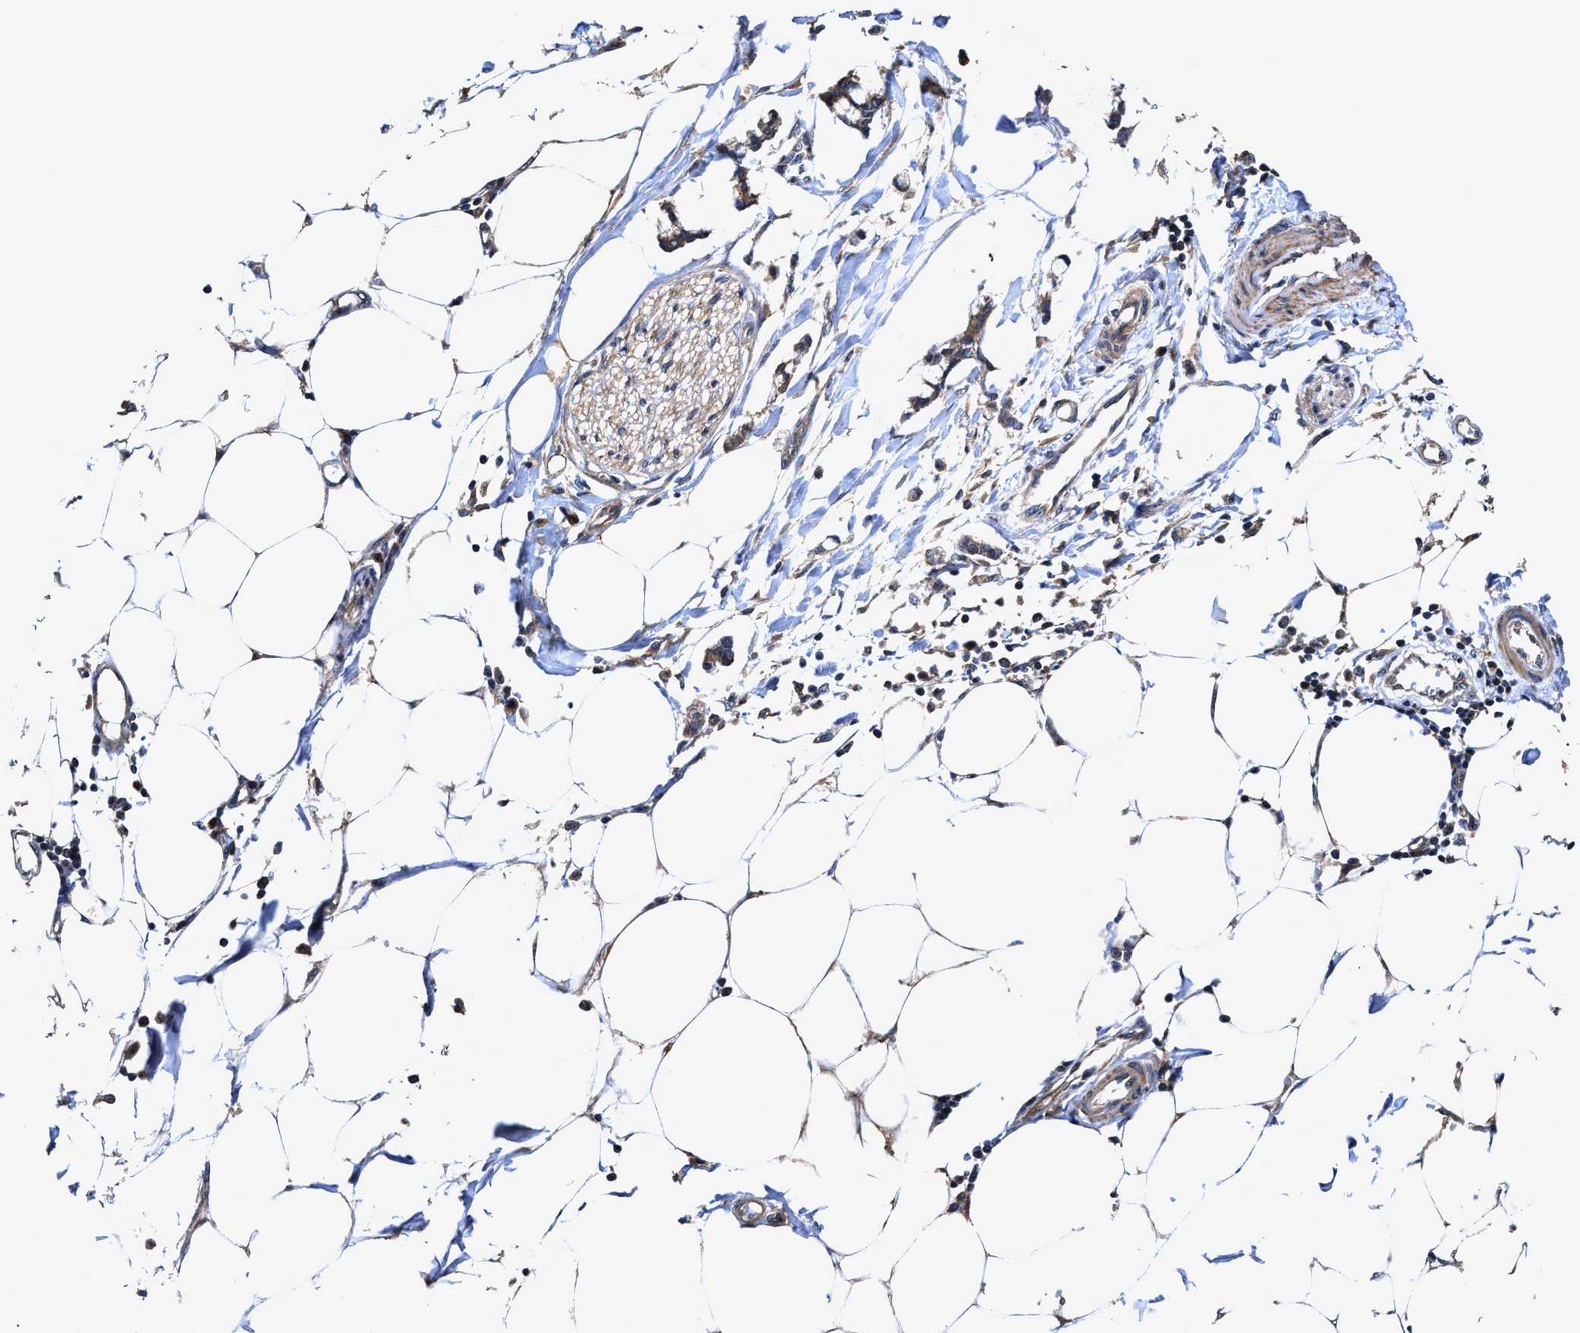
{"staining": {"intensity": "moderate", "quantity": ">75%", "location": "cytoplasmic/membranous"}, "tissue": "adipose tissue", "cell_type": "Adipocytes", "image_type": "normal", "snomed": [{"axis": "morphology", "description": "Normal tissue, NOS"}, {"axis": "morphology", "description": "Adenocarcinoma, NOS"}, {"axis": "topography", "description": "Colon"}, {"axis": "topography", "description": "Peripheral nerve tissue"}], "caption": "This is a micrograph of IHC staining of benign adipose tissue, which shows moderate expression in the cytoplasmic/membranous of adipocytes.", "gene": "EFNA4", "patient": {"sex": "male", "age": 14}}